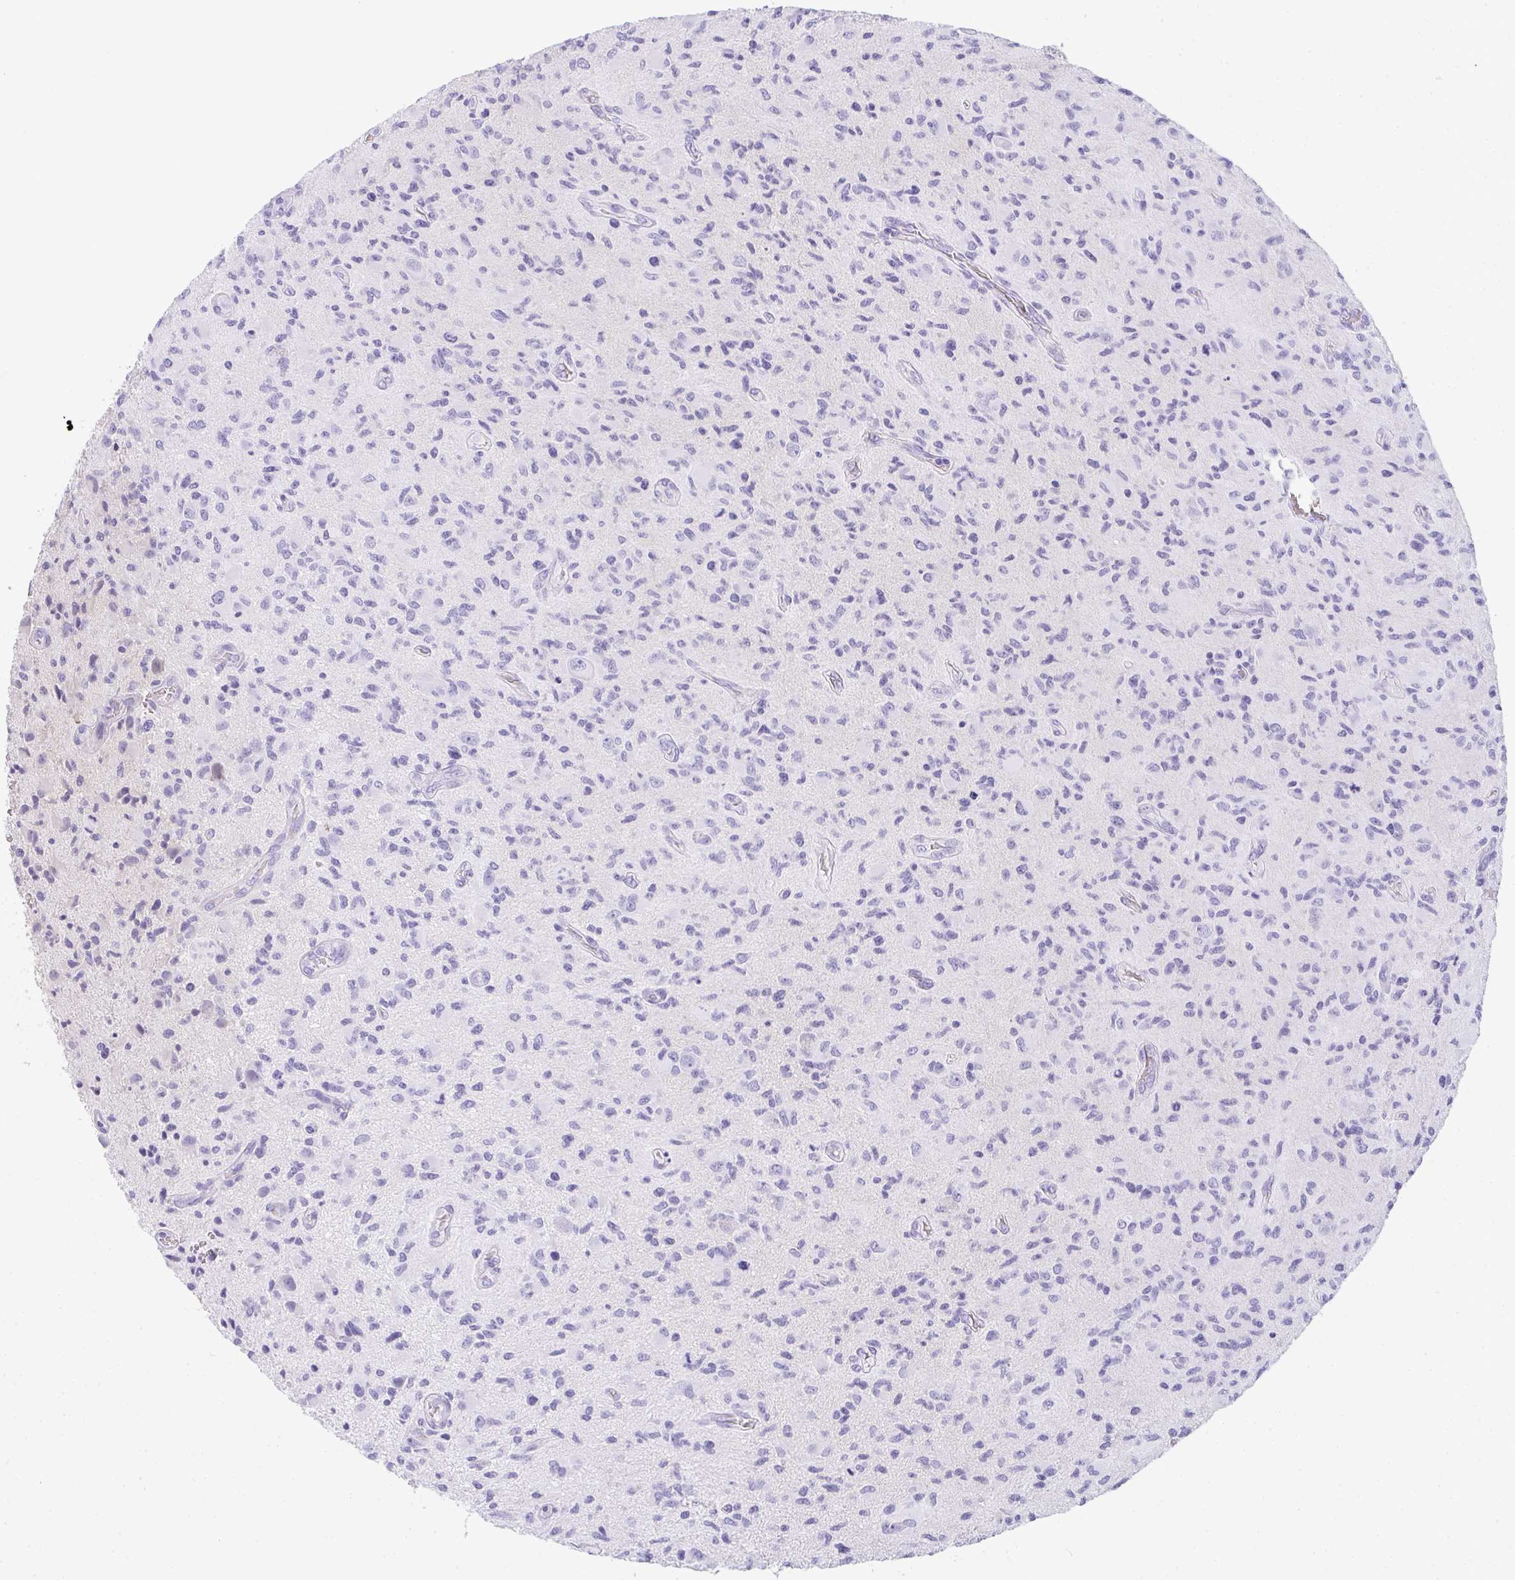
{"staining": {"intensity": "negative", "quantity": "none", "location": "none"}, "tissue": "glioma", "cell_type": "Tumor cells", "image_type": "cancer", "snomed": [{"axis": "morphology", "description": "Glioma, malignant, High grade"}, {"axis": "topography", "description": "Brain"}], "caption": "Photomicrograph shows no protein staining in tumor cells of malignant glioma (high-grade) tissue. (IHC, brightfield microscopy, high magnification).", "gene": "ZSWIM3", "patient": {"sex": "female", "age": 65}}